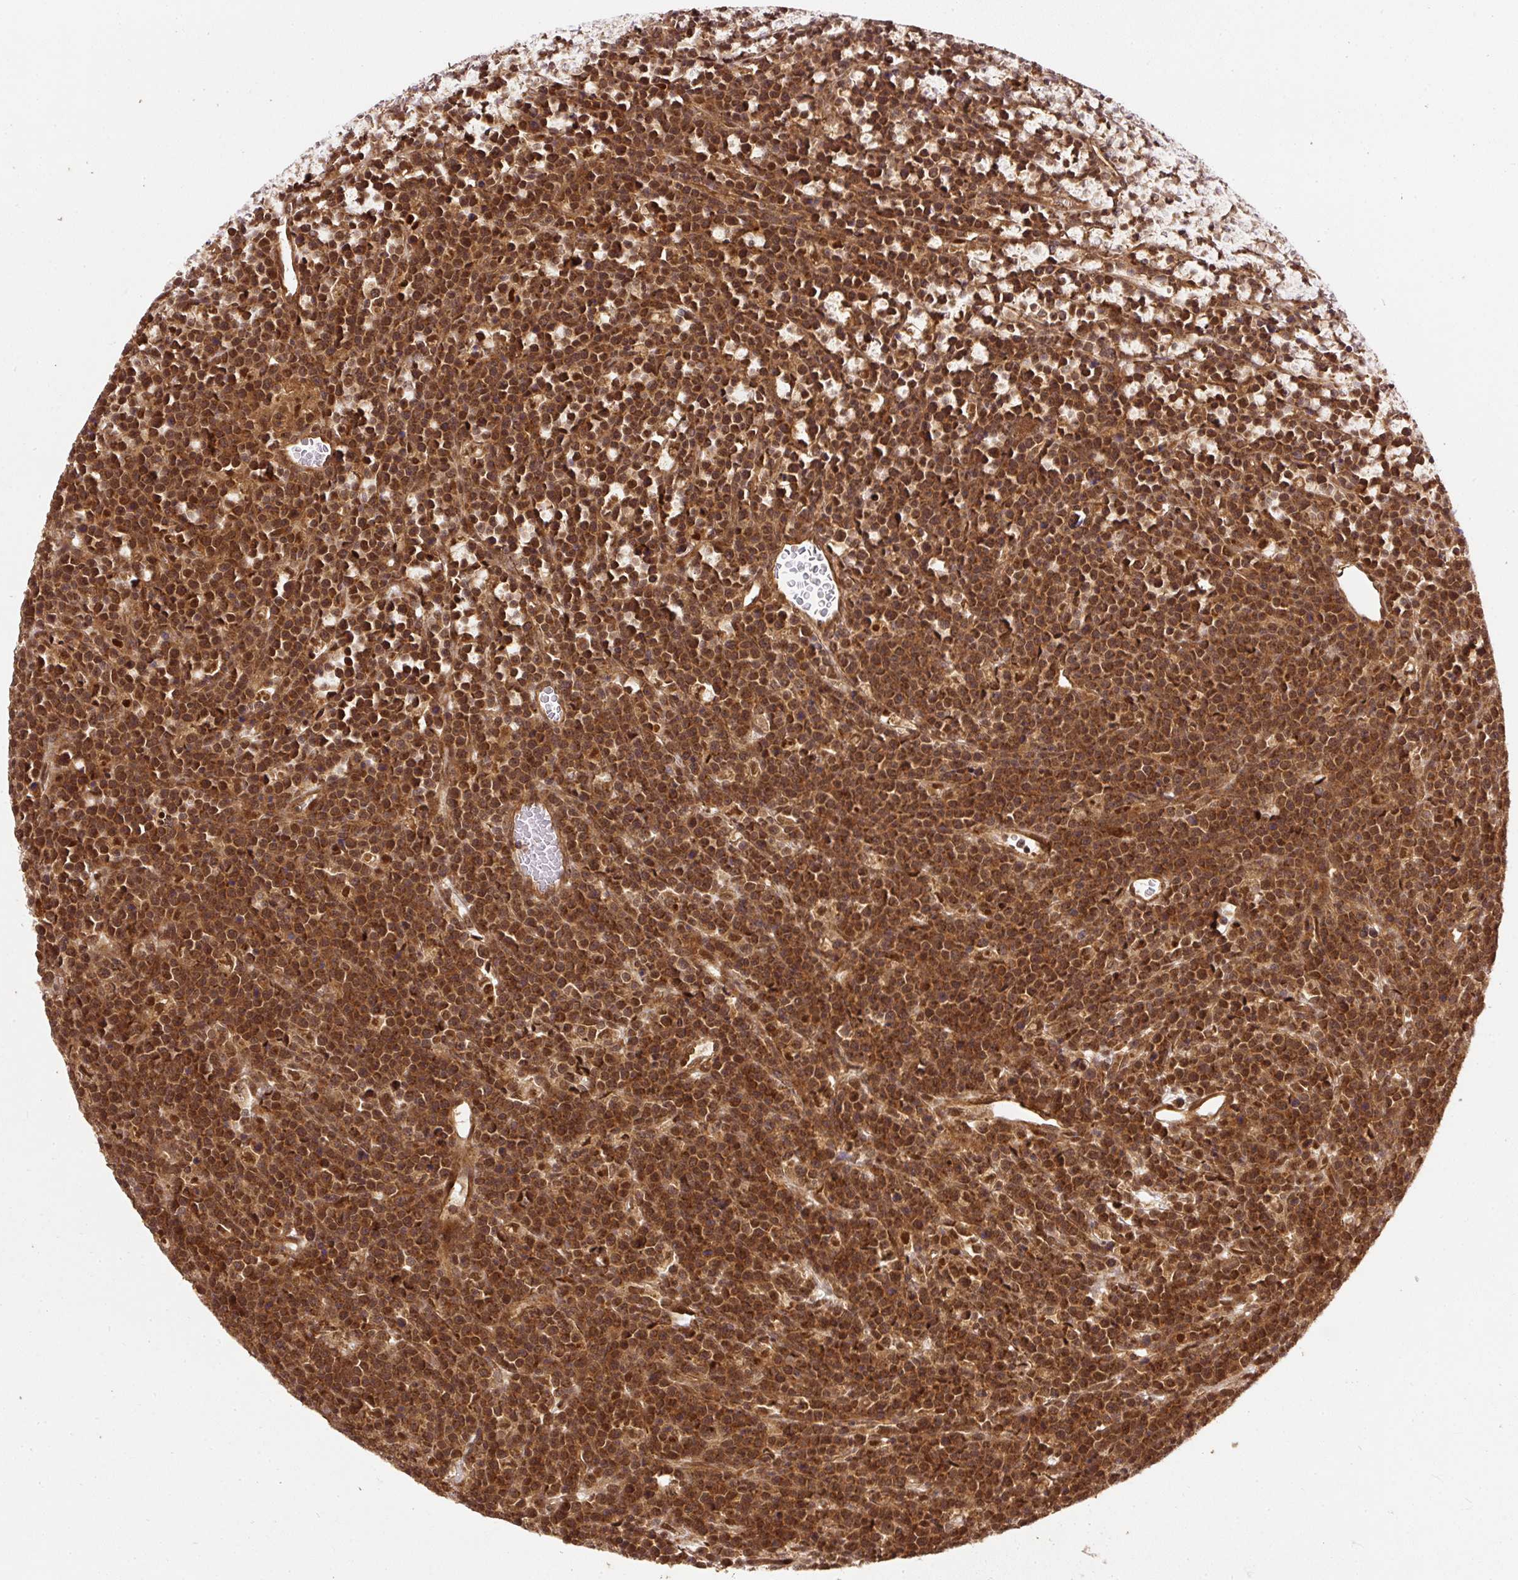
{"staining": {"intensity": "strong", "quantity": ">75%", "location": "cytoplasmic/membranous,nuclear"}, "tissue": "lymphoma", "cell_type": "Tumor cells", "image_type": "cancer", "snomed": [{"axis": "morphology", "description": "Malignant lymphoma, non-Hodgkin's type, High grade"}, {"axis": "topography", "description": "Ovary"}], "caption": "There is high levels of strong cytoplasmic/membranous and nuclear staining in tumor cells of malignant lymphoma, non-Hodgkin's type (high-grade), as demonstrated by immunohistochemical staining (brown color).", "gene": "PSMD1", "patient": {"sex": "female", "age": 56}}